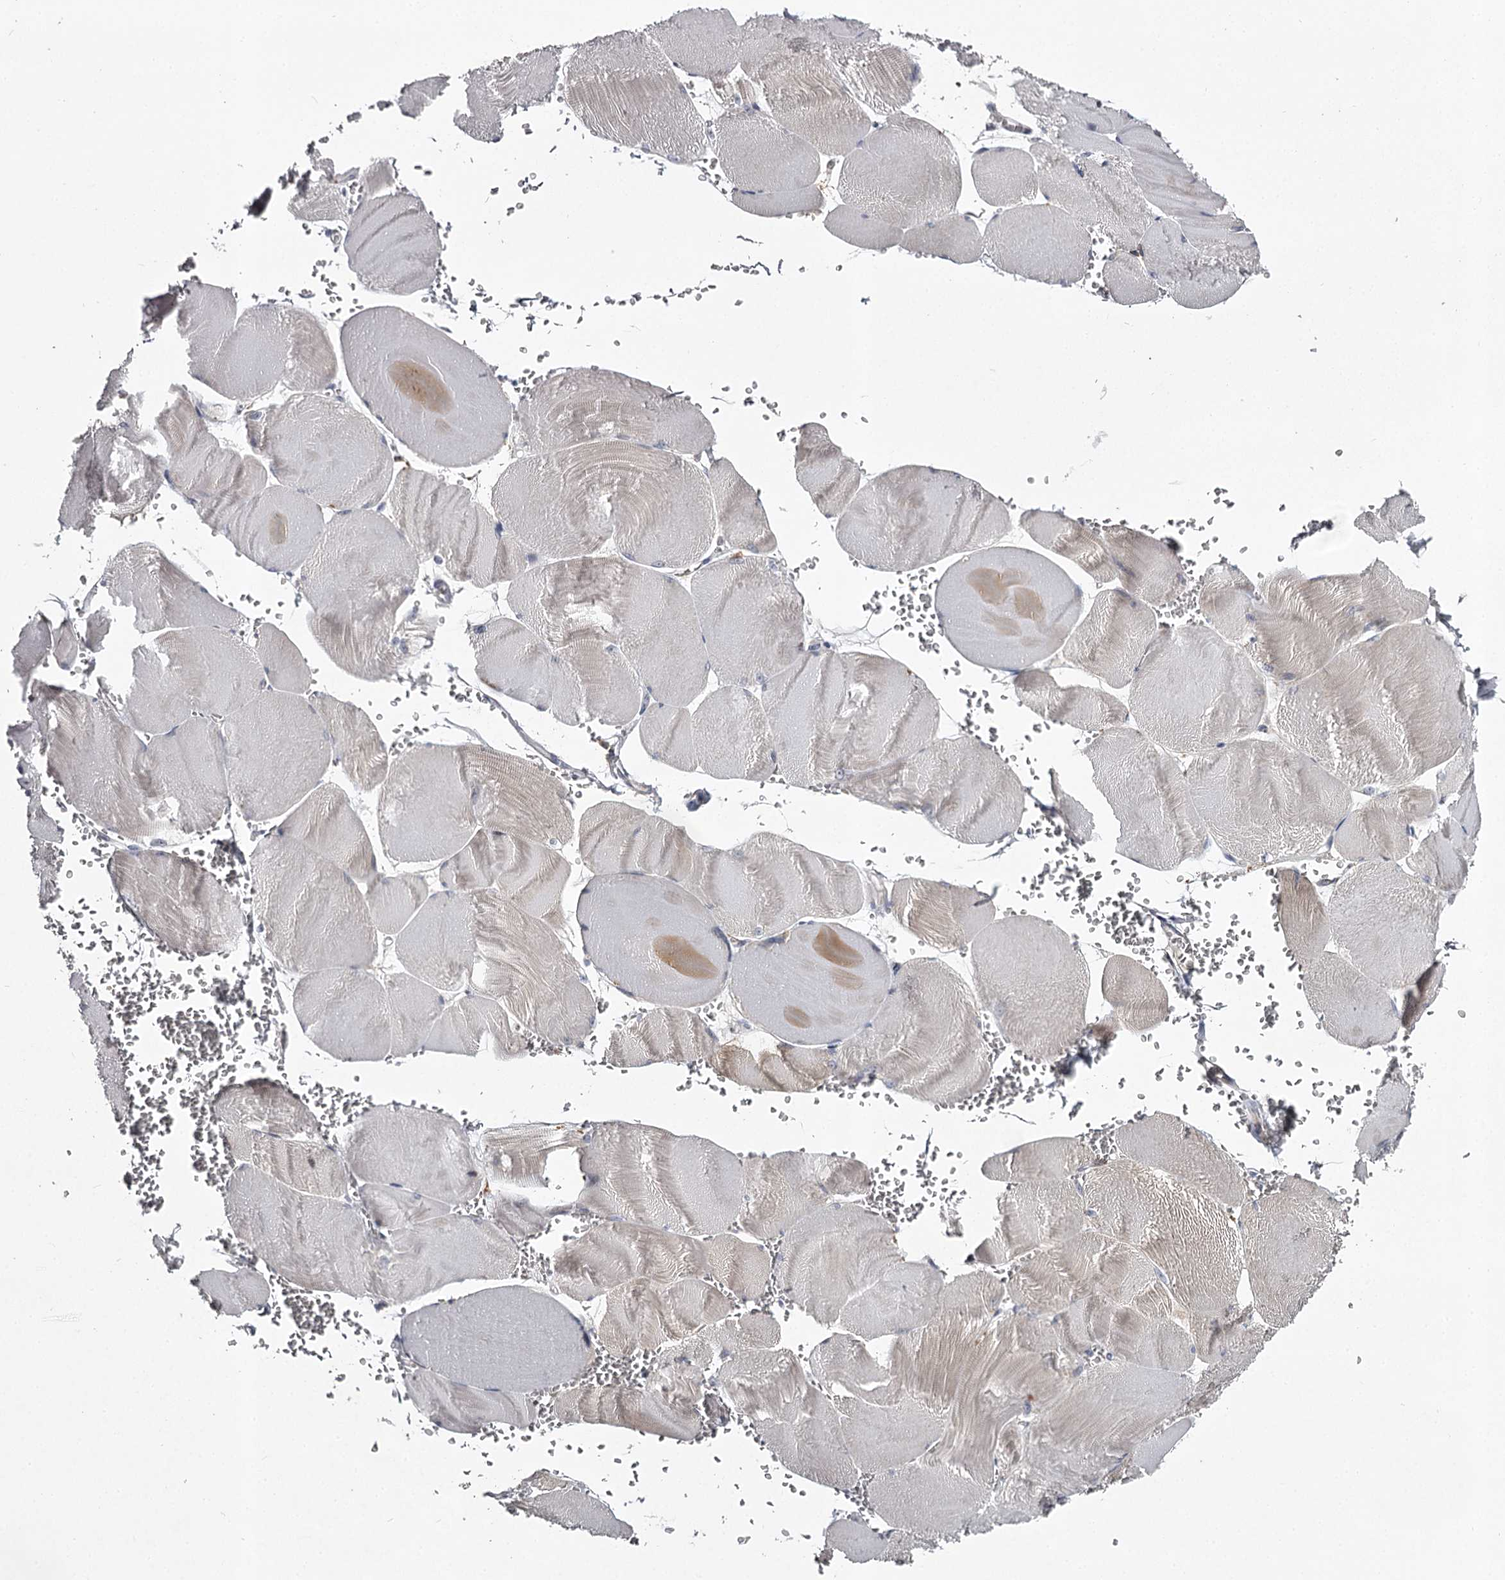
{"staining": {"intensity": "weak", "quantity": "<25%", "location": "cytoplasmic/membranous"}, "tissue": "skeletal muscle", "cell_type": "Myocytes", "image_type": "normal", "snomed": [{"axis": "morphology", "description": "Normal tissue, NOS"}, {"axis": "morphology", "description": "Basal cell carcinoma"}, {"axis": "topography", "description": "Skeletal muscle"}], "caption": "Immunohistochemical staining of benign human skeletal muscle demonstrates no significant expression in myocytes.", "gene": "RASSF6", "patient": {"sex": "female", "age": 64}}